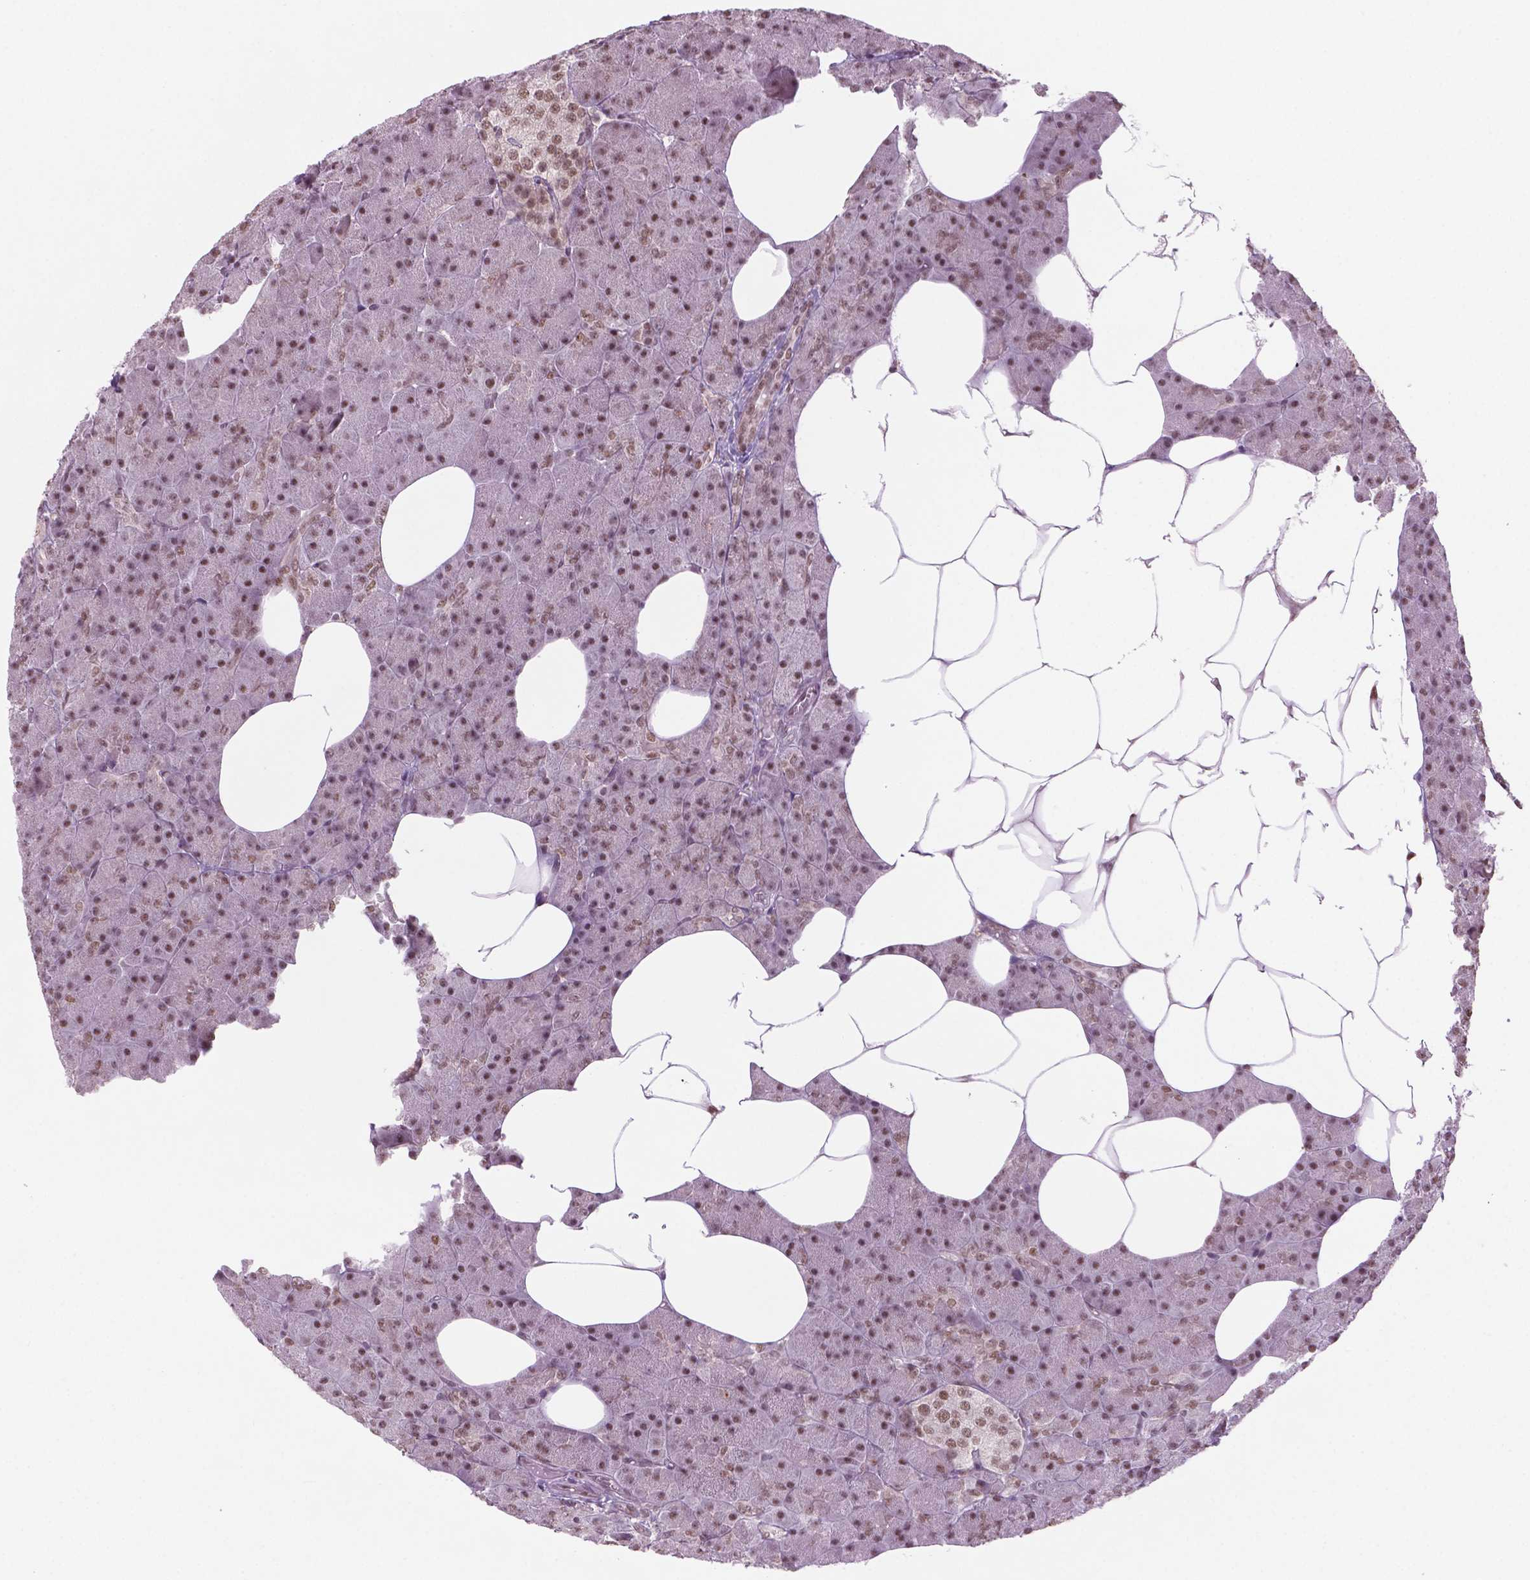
{"staining": {"intensity": "moderate", "quantity": ">75%", "location": "nuclear"}, "tissue": "pancreas", "cell_type": "Exocrine glandular cells", "image_type": "normal", "snomed": [{"axis": "morphology", "description": "Normal tissue, NOS"}, {"axis": "topography", "description": "Pancreas"}], "caption": "A brown stain labels moderate nuclear staining of a protein in exocrine glandular cells of benign pancreas.", "gene": "PHAX", "patient": {"sex": "female", "age": 45}}